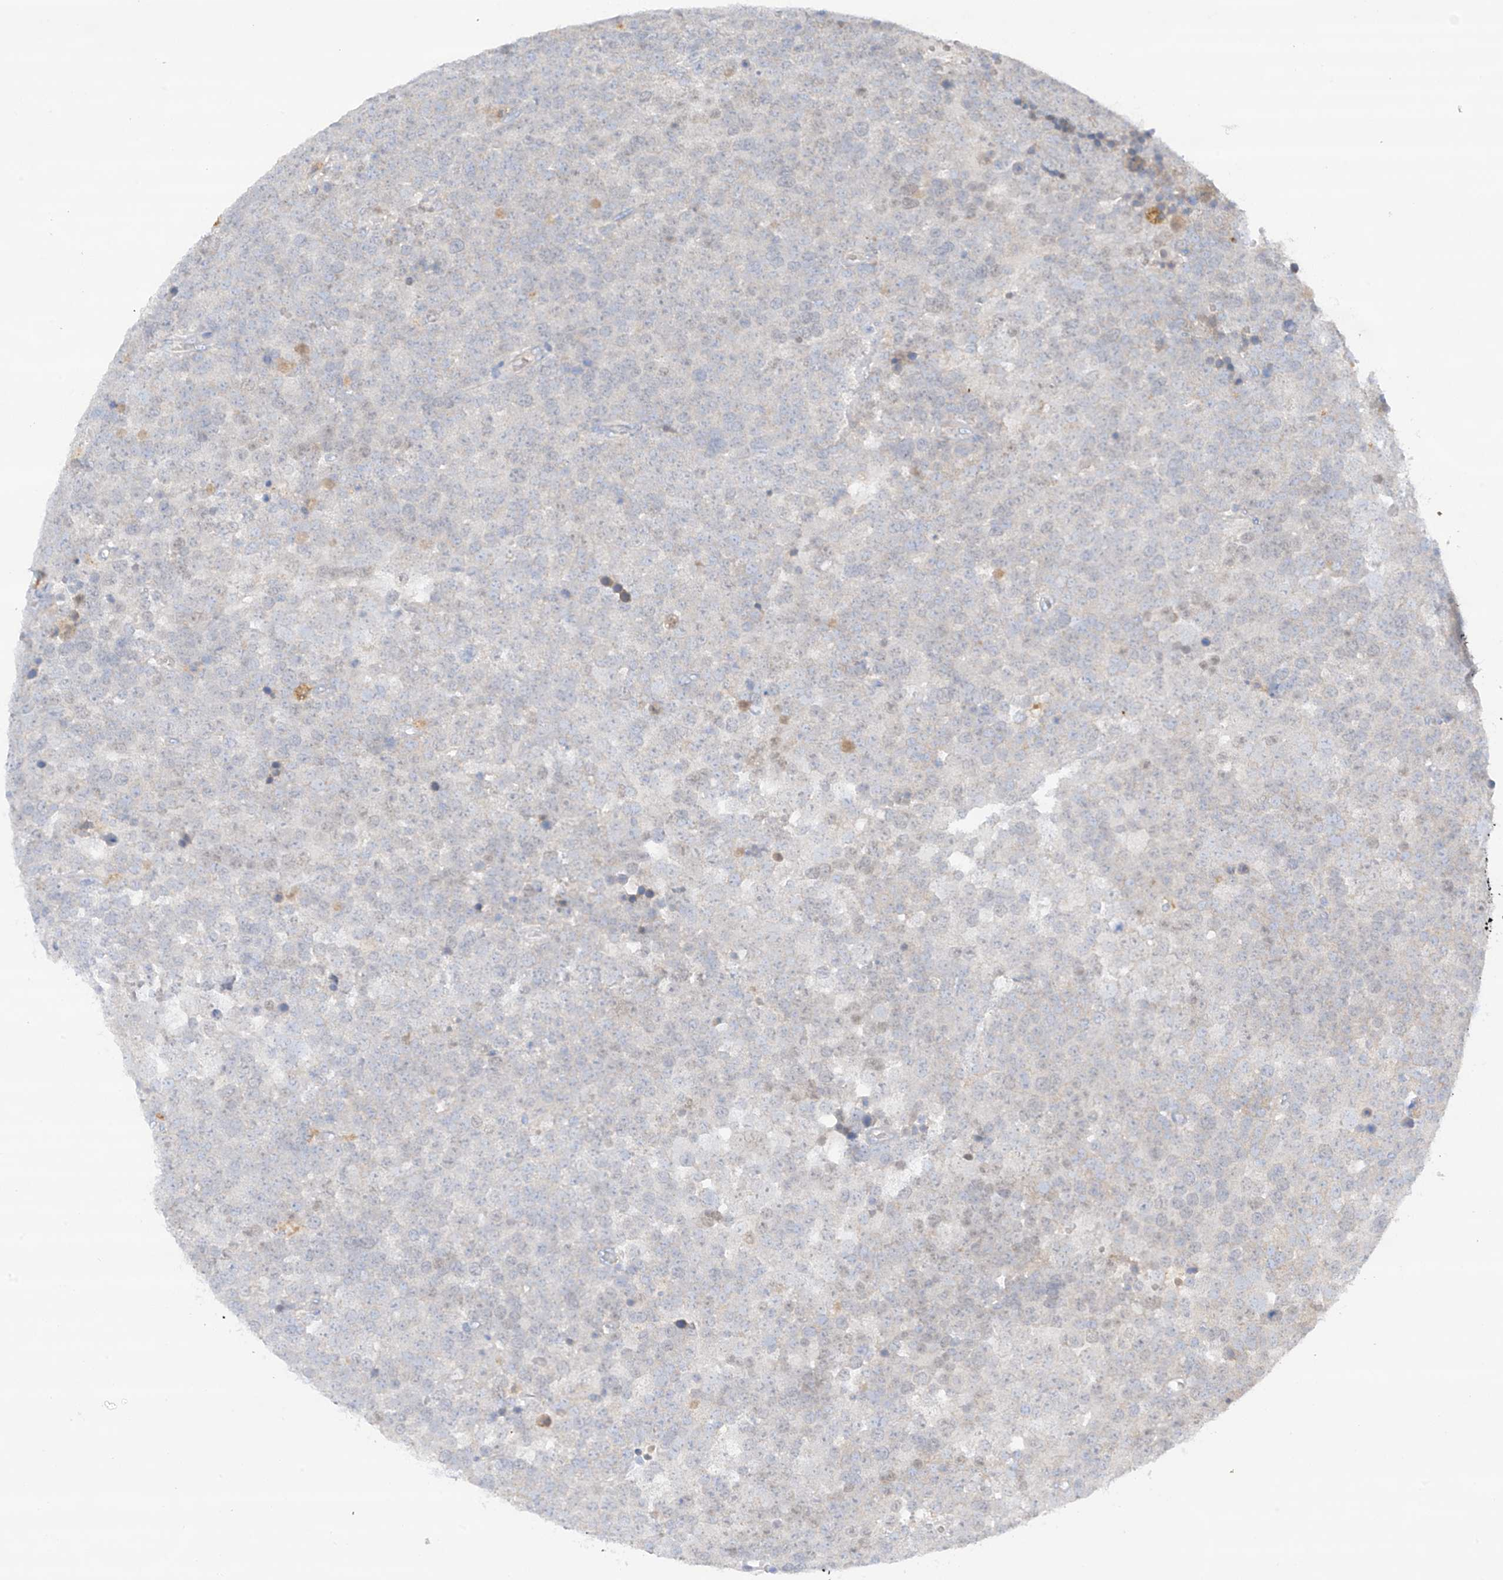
{"staining": {"intensity": "negative", "quantity": "none", "location": "none"}, "tissue": "testis cancer", "cell_type": "Tumor cells", "image_type": "cancer", "snomed": [{"axis": "morphology", "description": "Seminoma, NOS"}, {"axis": "topography", "description": "Testis"}], "caption": "IHC of human testis cancer (seminoma) reveals no expression in tumor cells.", "gene": "CAPN13", "patient": {"sex": "male", "age": 71}}